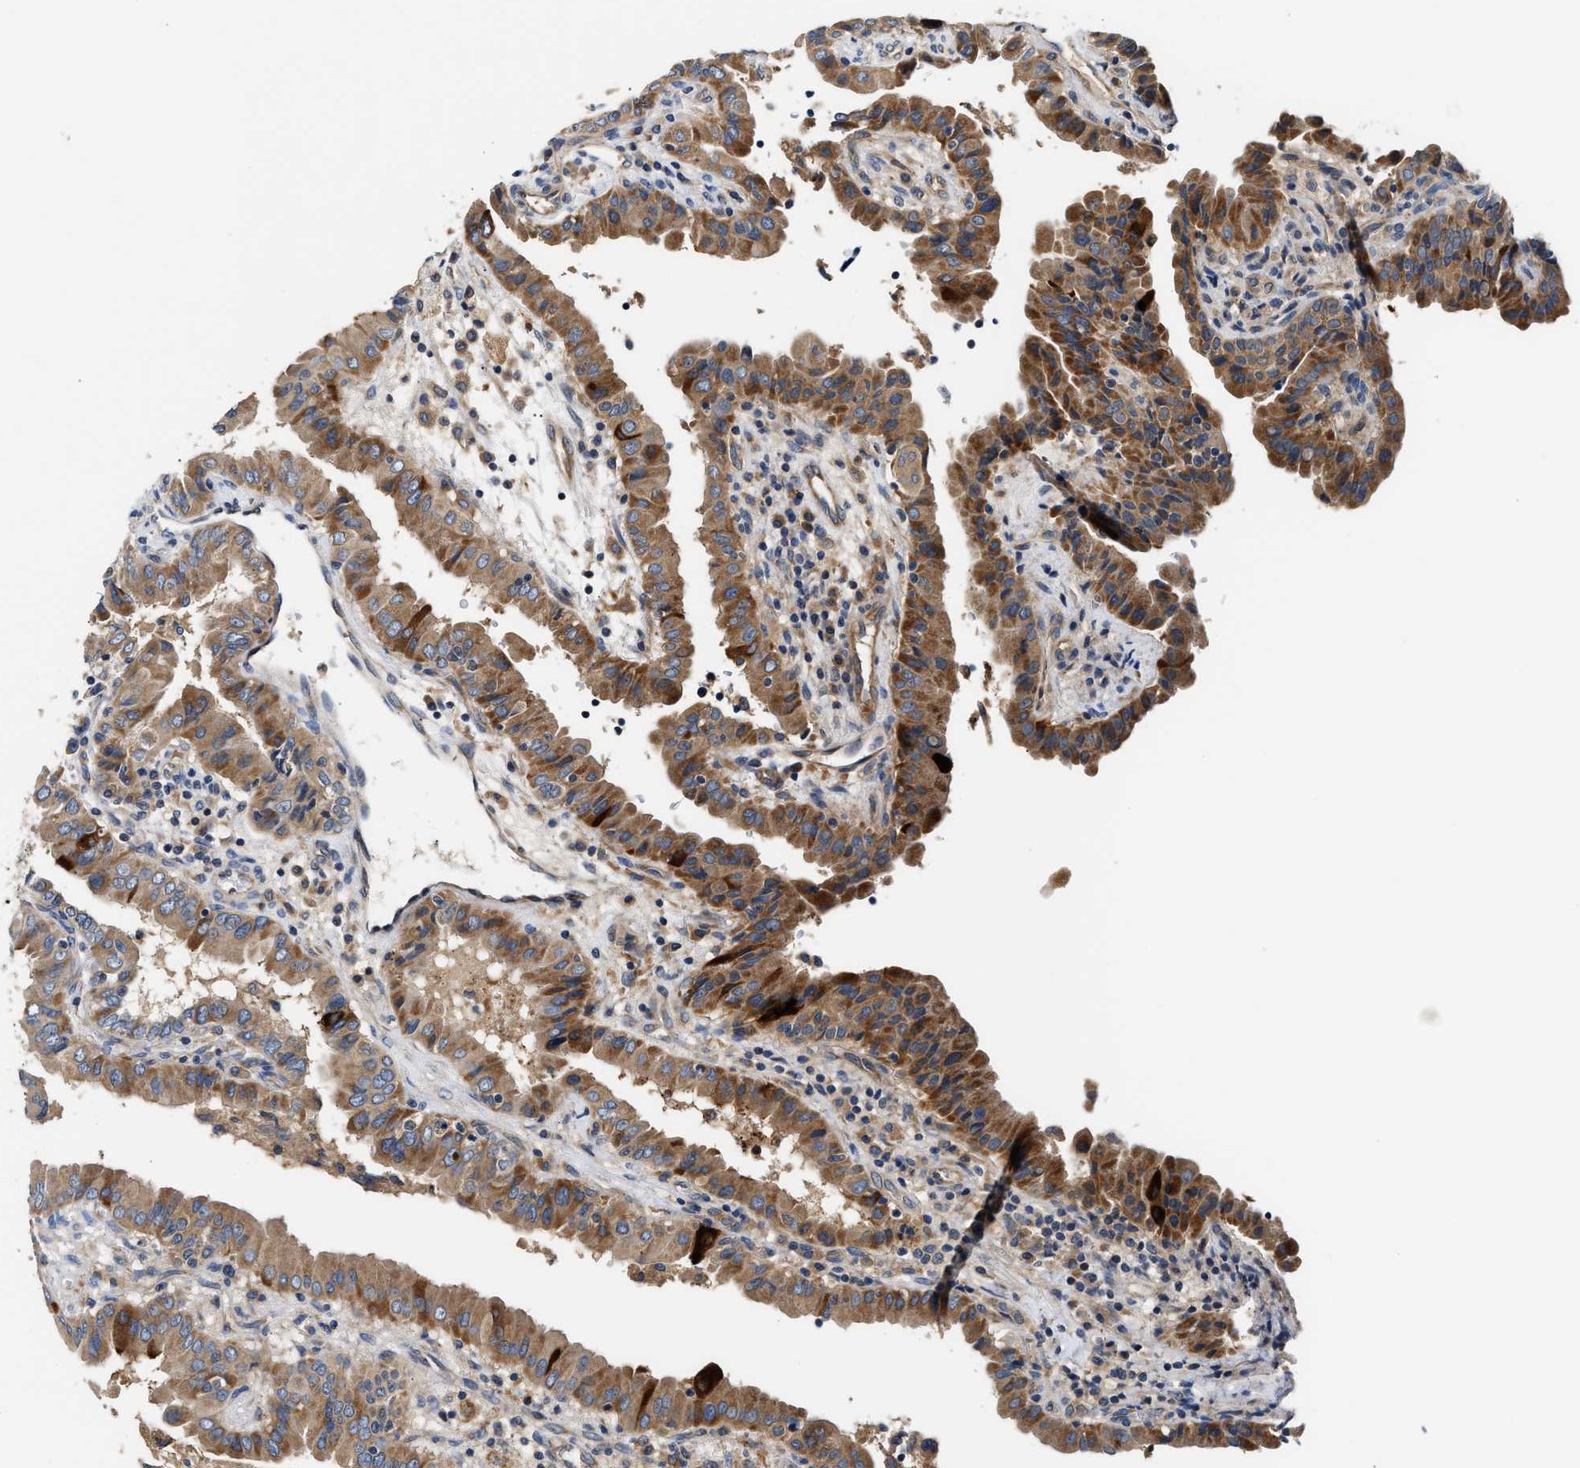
{"staining": {"intensity": "moderate", "quantity": ">75%", "location": "cytoplasmic/membranous"}, "tissue": "thyroid cancer", "cell_type": "Tumor cells", "image_type": "cancer", "snomed": [{"axis": "morphology", "description": "Papillary adenocarcinoma, NOS"}, {"axis": "topography", "description": "Thyroid gland"}], "caption": "A brown stain shows moderate cytoplasmic/membranous staining of a protein in thyroid cancer tumor cells.", "gene": "FAM185A", "patient": {"sex": "male", "age": 33}}